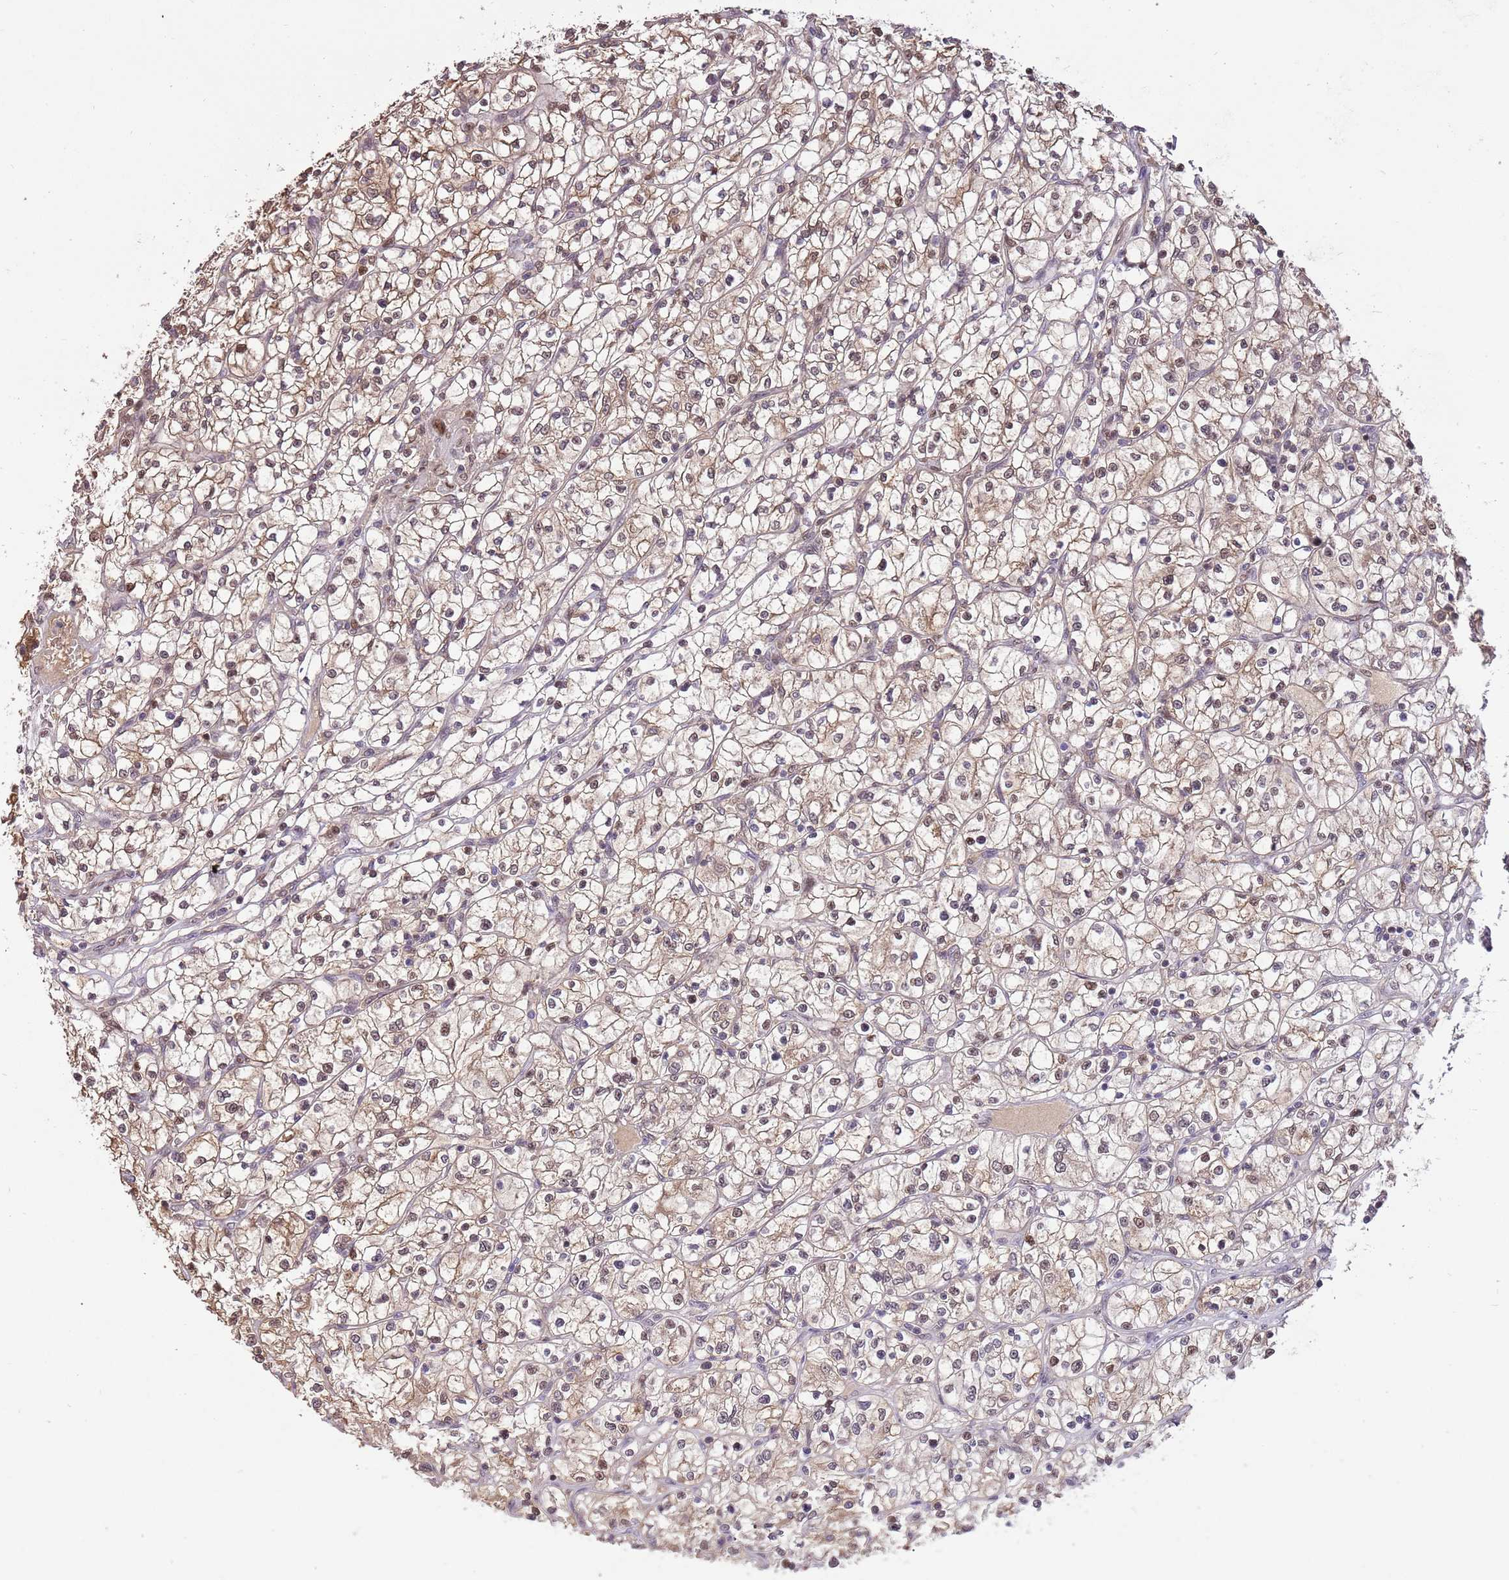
{"staining": {"intensity": "weak", "quantity": "<25%", "location": "nuclear"}, "tissue": "renal cancer", "cell_type": "Tumor cells", "image_type": "cancer", "snomed": [{"axis": "morphology", "description": "Adenocarcinoma, NOS"}, {"axis": "topography", "description": "Kidney"}], "caption": "IHC of renal cancer (adenocarcinoma) shows no expression in tumor cells.", "gene": "RFK", "patient": {"sex": "female", "age": 64}}